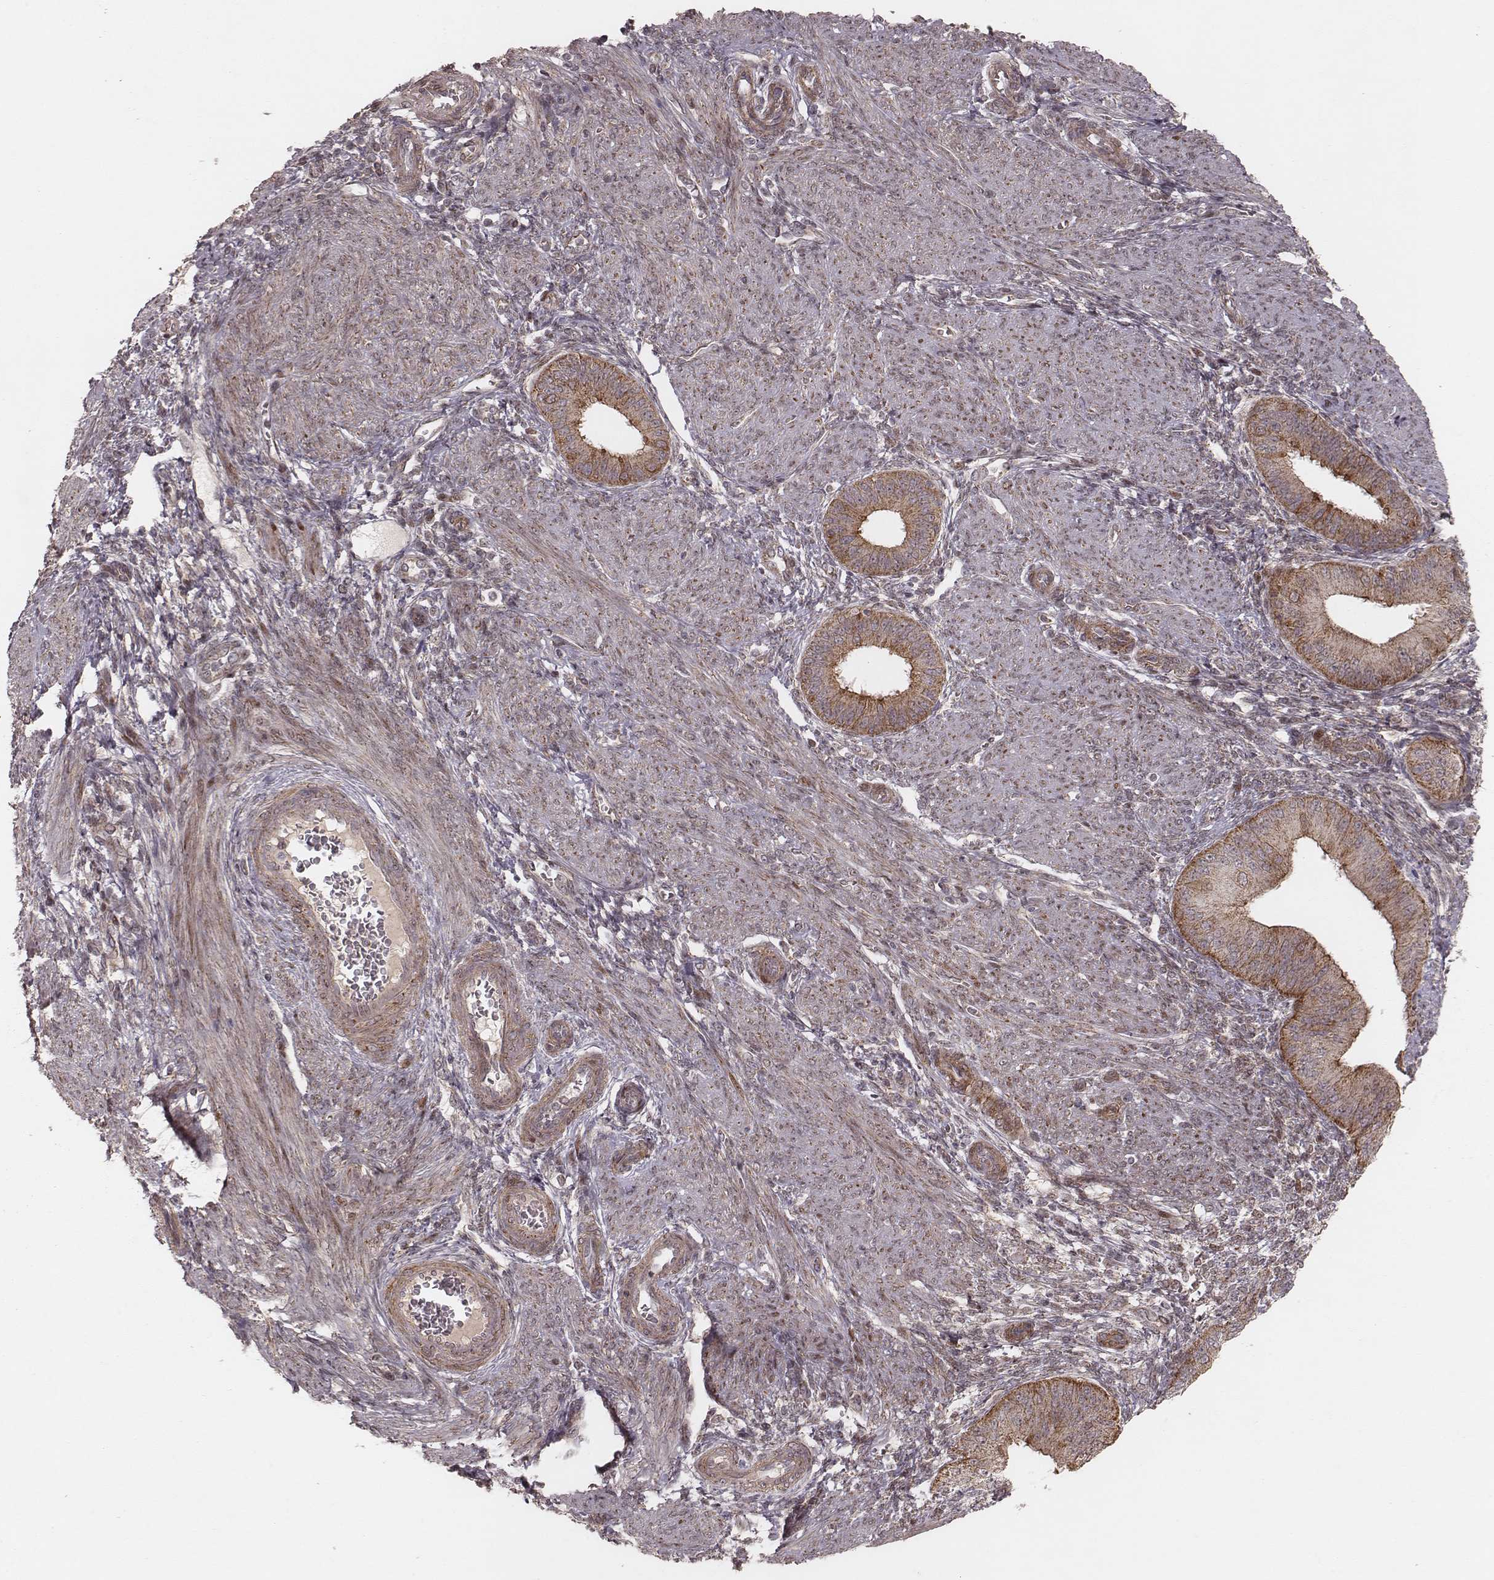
{"staining": {"intensity": "moderate", "quantity": ">75%", "location": "cytoplasmic/membranous"}, "tissue": "endometrium", "cell_type": "Cells in endometrial stroma", "image_type": "normal", "snomed": [{"axis": "morphology", "description": "Normal tissue, NOS"}, {"axis": "topography", "description": "Endometrium"}], "caption": "Human endometrium stained with a brown dye reveals moderate cytoplasmic/membranous positive staining in about >75% of cells in endometrial stroma.", "gene": "NDUFA7", "patient": {"sex": "female", "age": 39}}